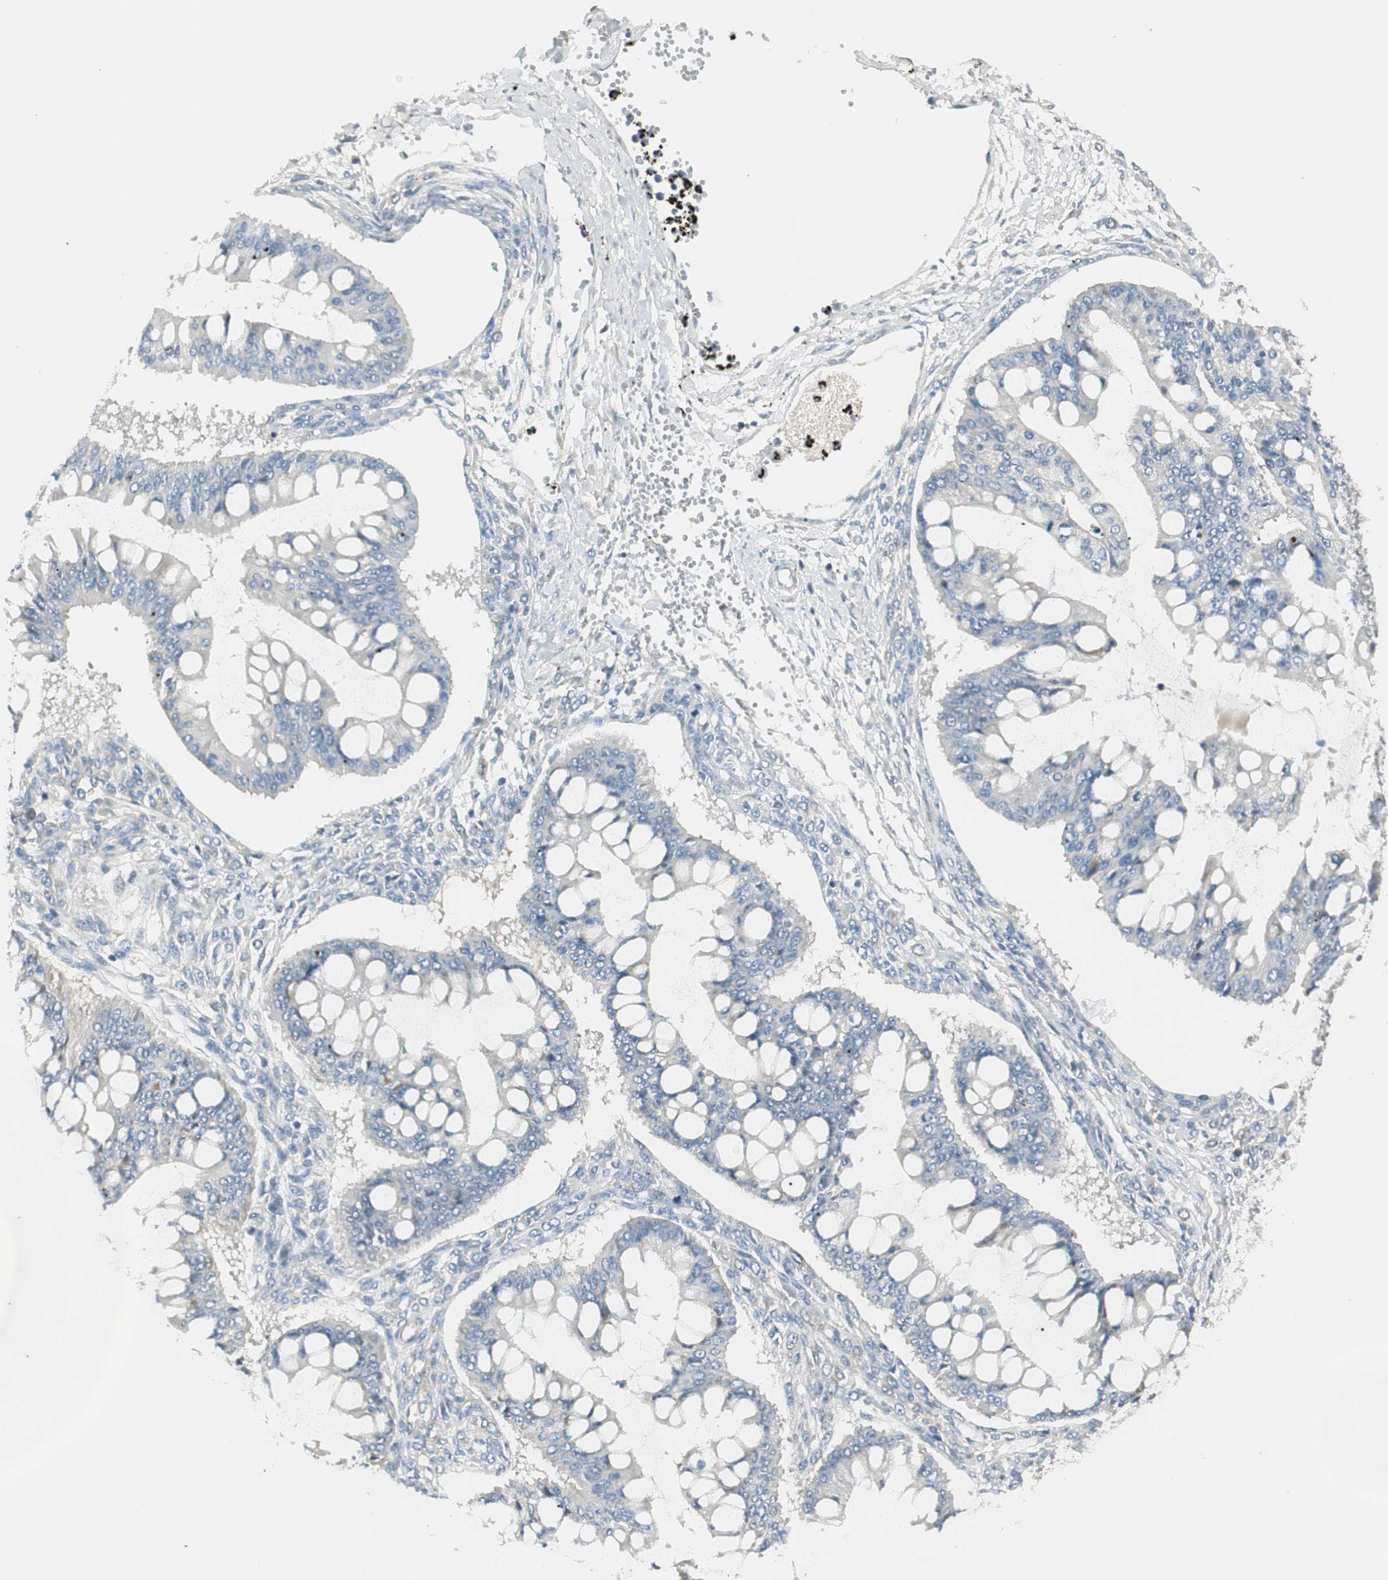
{"staining": {"intensity": "negative", "quantity": "none", "location": "none"}, "tissue": "ovarian cancer", "cell_type": "Tumor cells", "image_type": "cancer", "snomed": [{"axis": "morphology", "description": "Cystadenocarcinoma, mucinous, NOS"}, {"axis": "topography", "description": "Ovary"}], "caption": "The immunohistochemistry (IHC) image has no significant expression in tumor cells of ovarian cancer (mucinous cystadenocarcinoma) tissue.", "gene": "PCDHB15", "patient": {"sex": "female", "age": 73}}